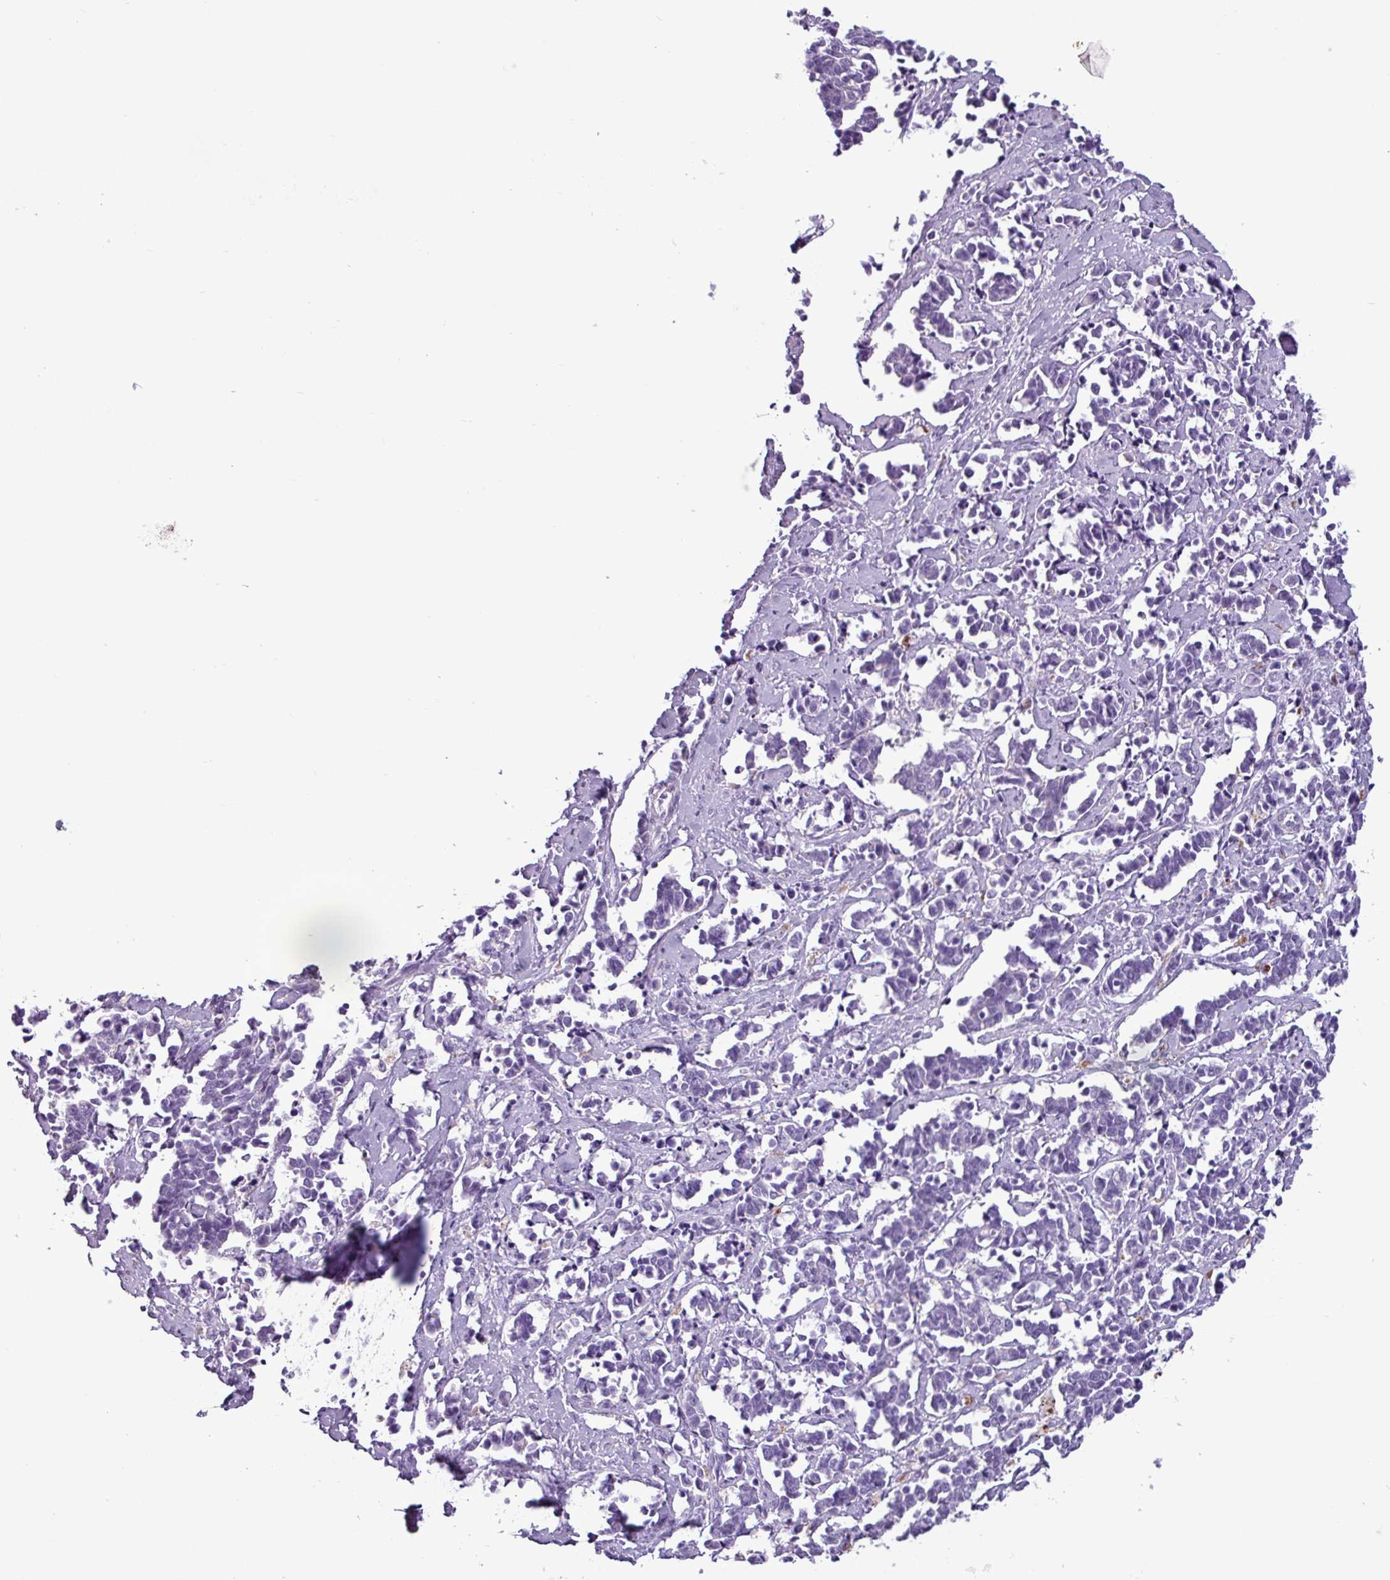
{"staining": {"intensity": "negative", "quantity": "none", "location": "none"}, "tissue": "cervical cancer", "cell_type": "Tumor cells", "image_type": "cancer", "snomed": [{"axis": "morphology", "description": "Normal tissue, NOS"}, {"axis": "morphology", "description": "Squamous cell carcinoma, NOS"}, {"axis": "topography", "description": "Cervix"}], "caption": "Tumor cells show no significant expression in cervical squamous cell carcinoma. The staining is performed using DAB (3,3'-diaminobenzidine) brown chromogen with nuclei counter-stained in using hematoxylin.", "gene": "TMEM200C", "patient": {"sex": "female", "age": 35}}